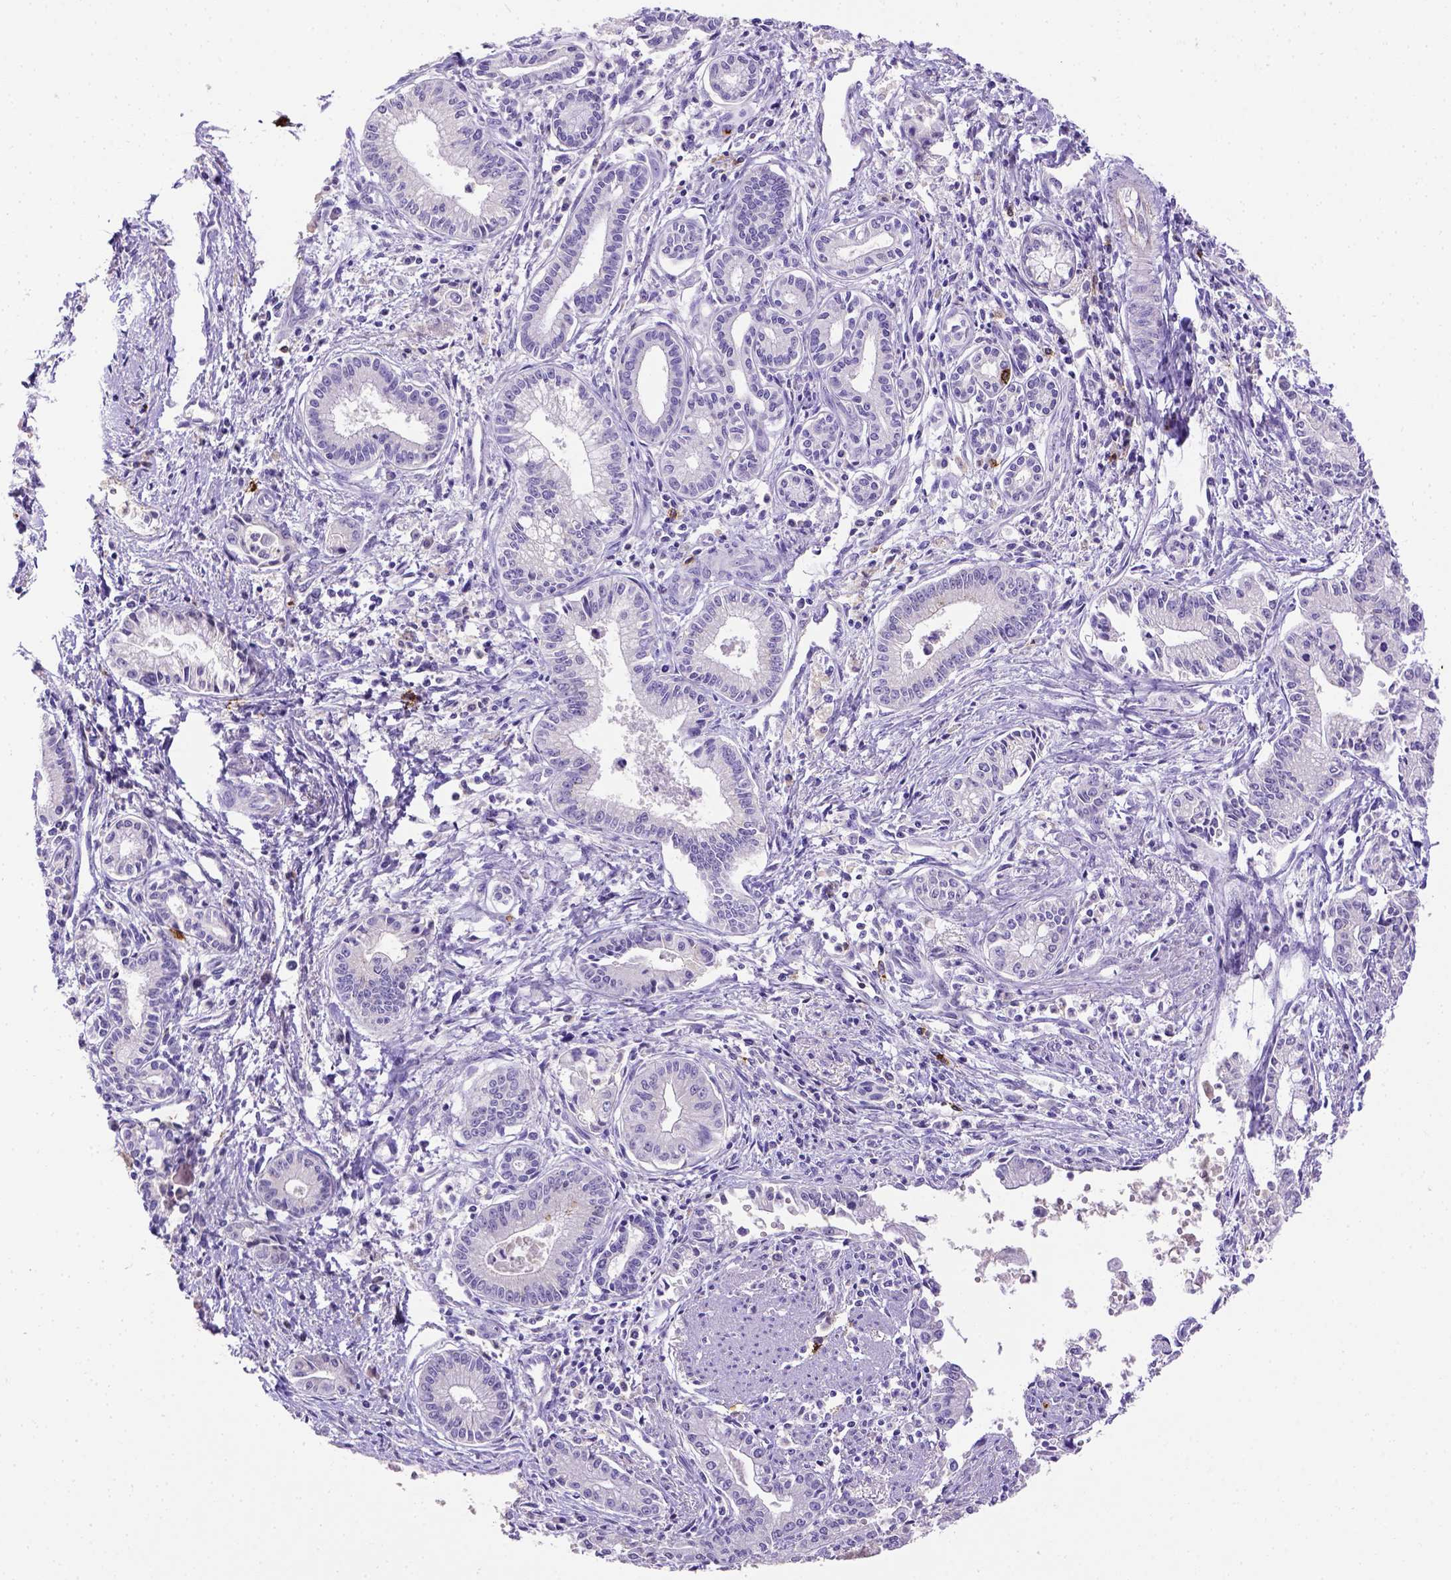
{"staining": {"intensity": "negative", "quantity": "none", "location": "none"}, "tissue": "pancreatic cancer", "cell_type": "Tumor cells", "image_type": "cancer", "snomed": [{"axis": "morphology", "description": "Adenocarcinoma, NOS"}, {"axis": "topography", "description": "Pancreas"}], "caption": "DAB immunohistochemical staining of human pancreatic cancer reveals no significant staining in tumor cells.", "gene": "B3GAT1", "patient": {"sex": "female", "age": 65}}